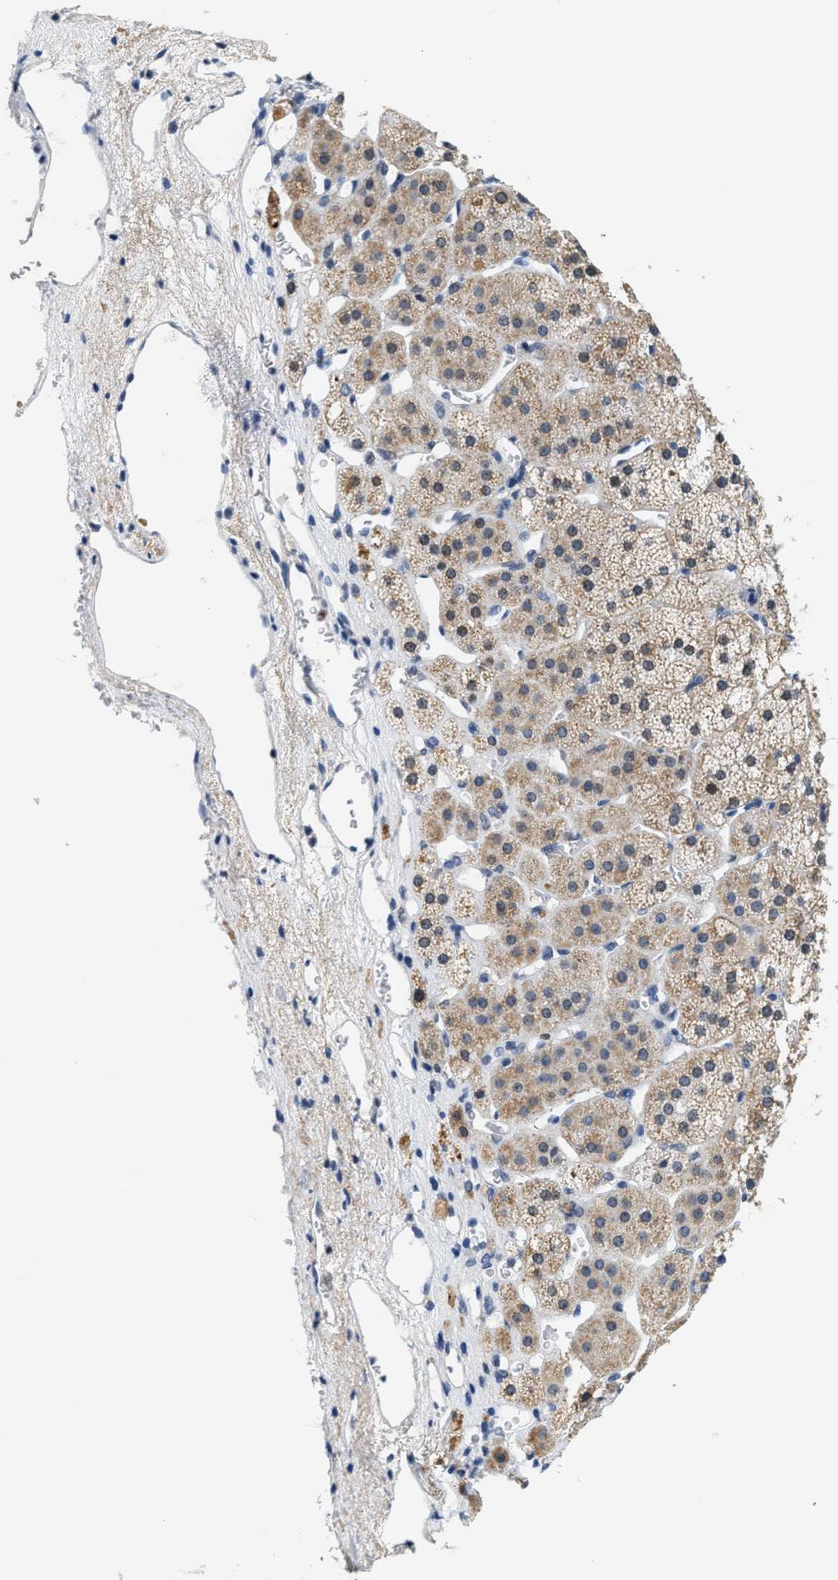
{"staining": {"intensity": "moderate", "quantity": ">75%", "location": "cytoplasmic/membranous,nuclear"}, "tissue": "adrenal gland", "cell_type": "Glandular cells", "image_type": "normal", "snomed": [{"axis": "morphology", "description": "Normal tissue, NOS"}, {"axis": "topography", "description": "Adrenal gland"}], "caption": "DAB (3,3'-diaminobenzidine) immunohistochemical staining of normal human adrenal gland reveals moderate cytoplasmic/membranous,nuclear protein expression in approximately >75% of glandular cells. Nuclei are stained in blue.", "gene": "SETD1B", "patient": {"sex": "female", "age": 44}}